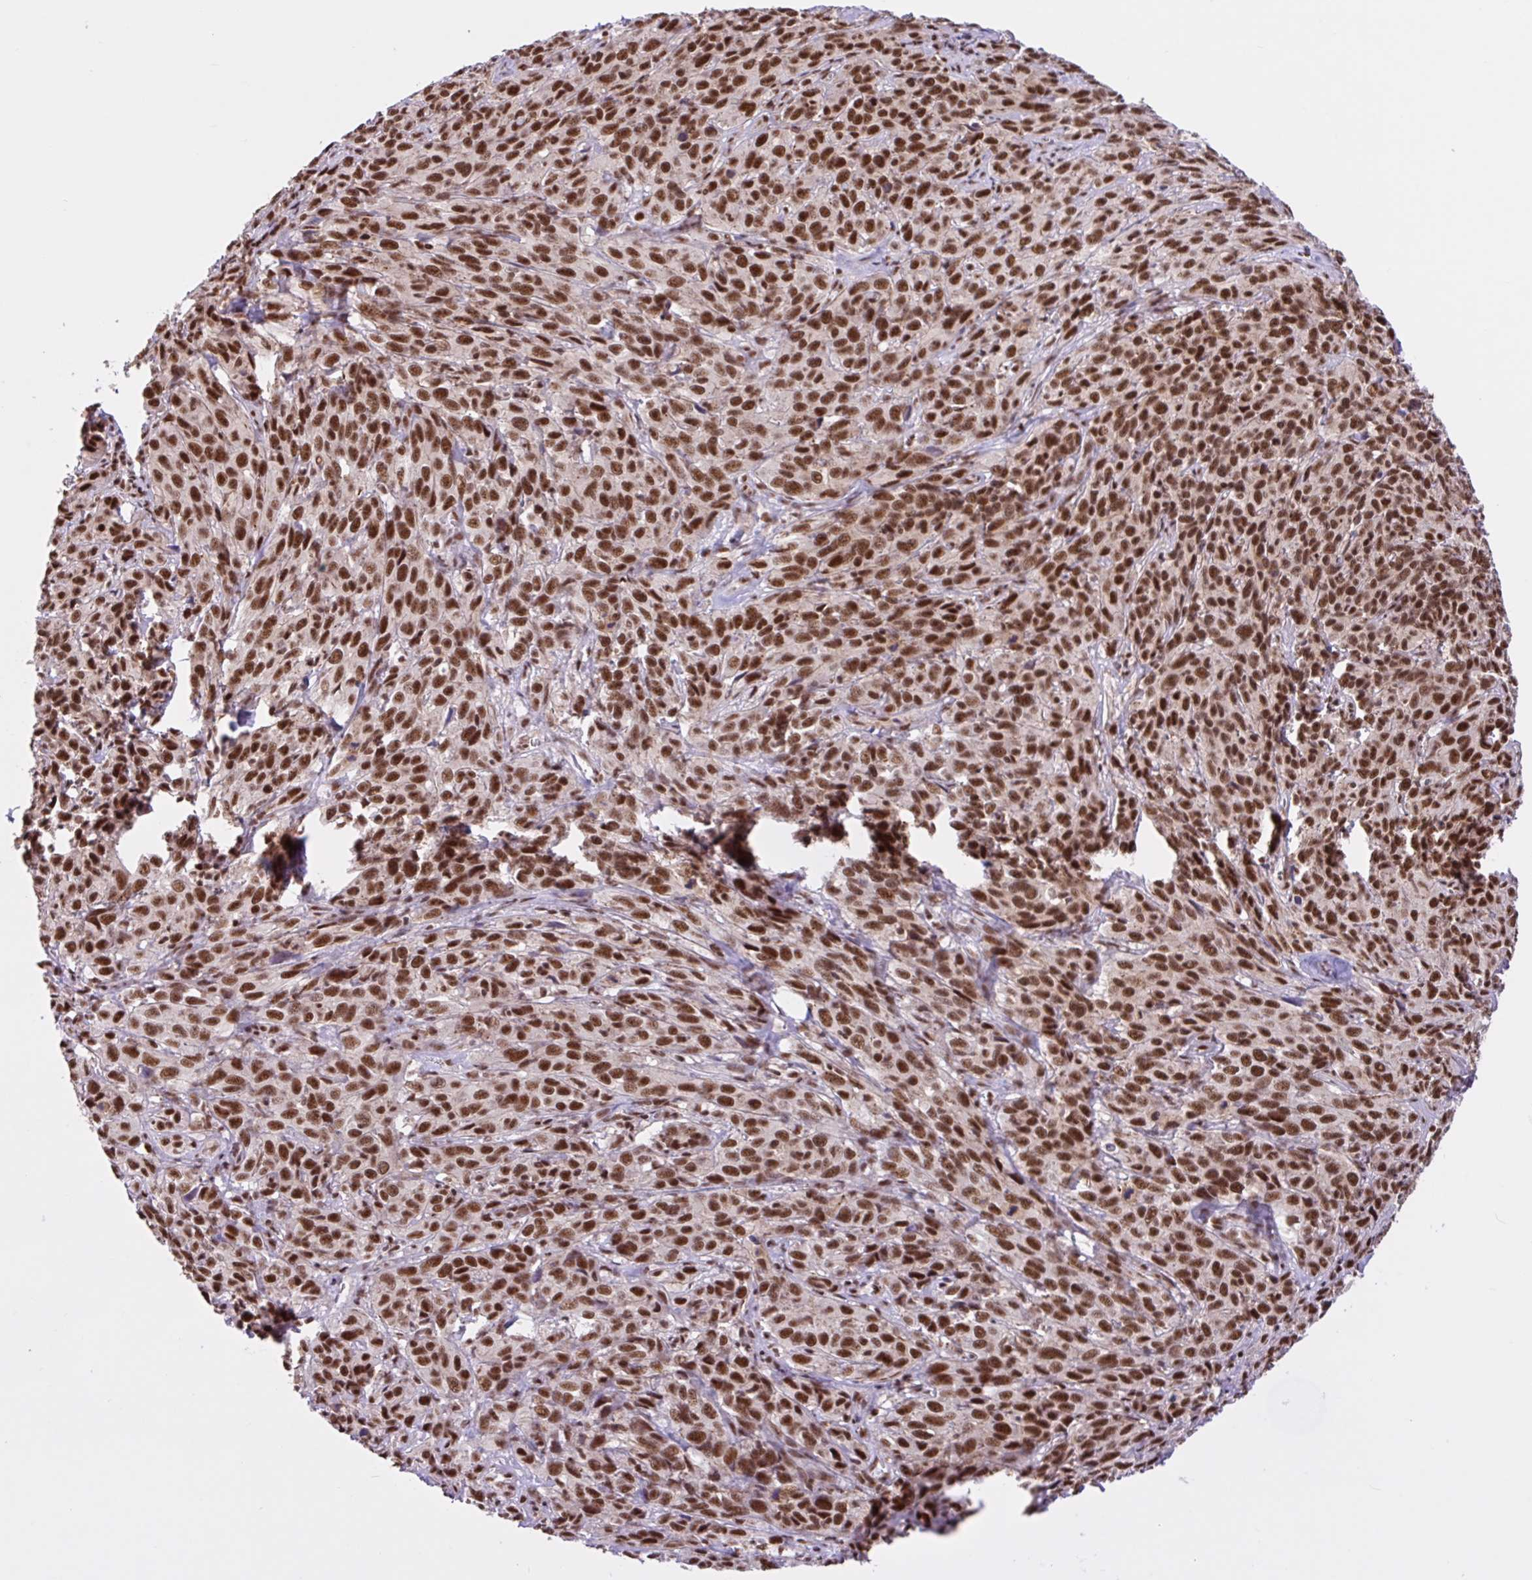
{"staining": {"intensity": "strong", "quantity": ">75%", "location": "nuclear"}, "tissue": "cervical cancer", "cell_type": "Tumor cells", "image_type": "cancer", "snomed": [{"axis": "morphology", "description": "Squamous cell carcinoma, NOS"}, {"axis": "topography", "description": "Cervix"}], "caption": "Human cervical squamous cell carcinoma stained with a brown dye displays strong nuclear positive positivity in approximately >75% of tumor cells.", "gene": "CCDC12", "patient": {"sex": "female", "age": 51}}